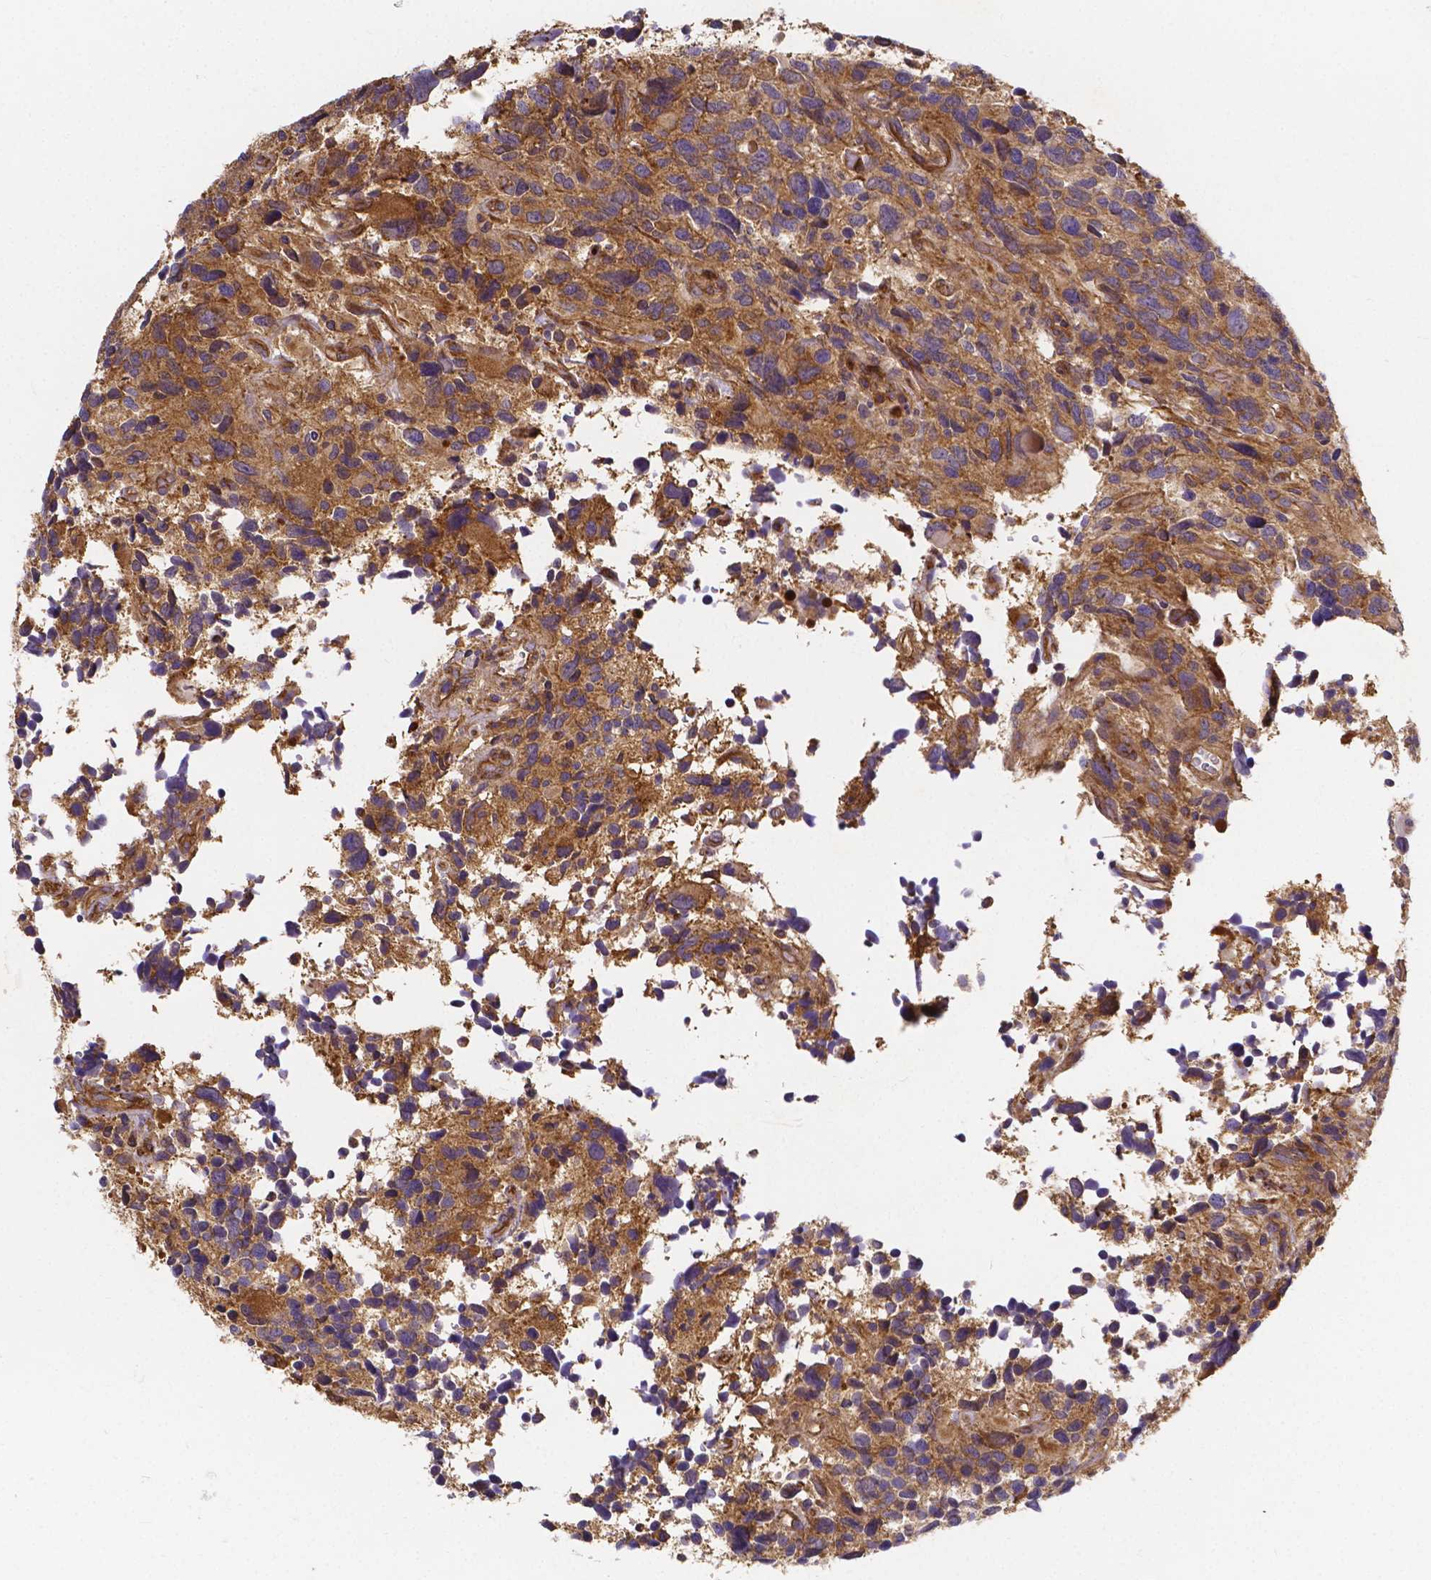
{"staining": {"intensity": "moderate", "quantity": ">75%", "location": "cytoplasmic/membranous"}, "tissue": "glioma", "cell_type": "Tumor cells", "image_type": "cancer", "snomed": [{"axis": "morphology", "description": "Glioma, malignant, High grade"}, {"axis": "topography", "description": "Brain"}], "caption": "Glioma stained with a brown dye demonstrates moderate cytoplasmic/membranous positive staining in approximately >75% of tumor cells.", "gene": "CLINT1", "patient": {"sex": "male", "age": 46}}